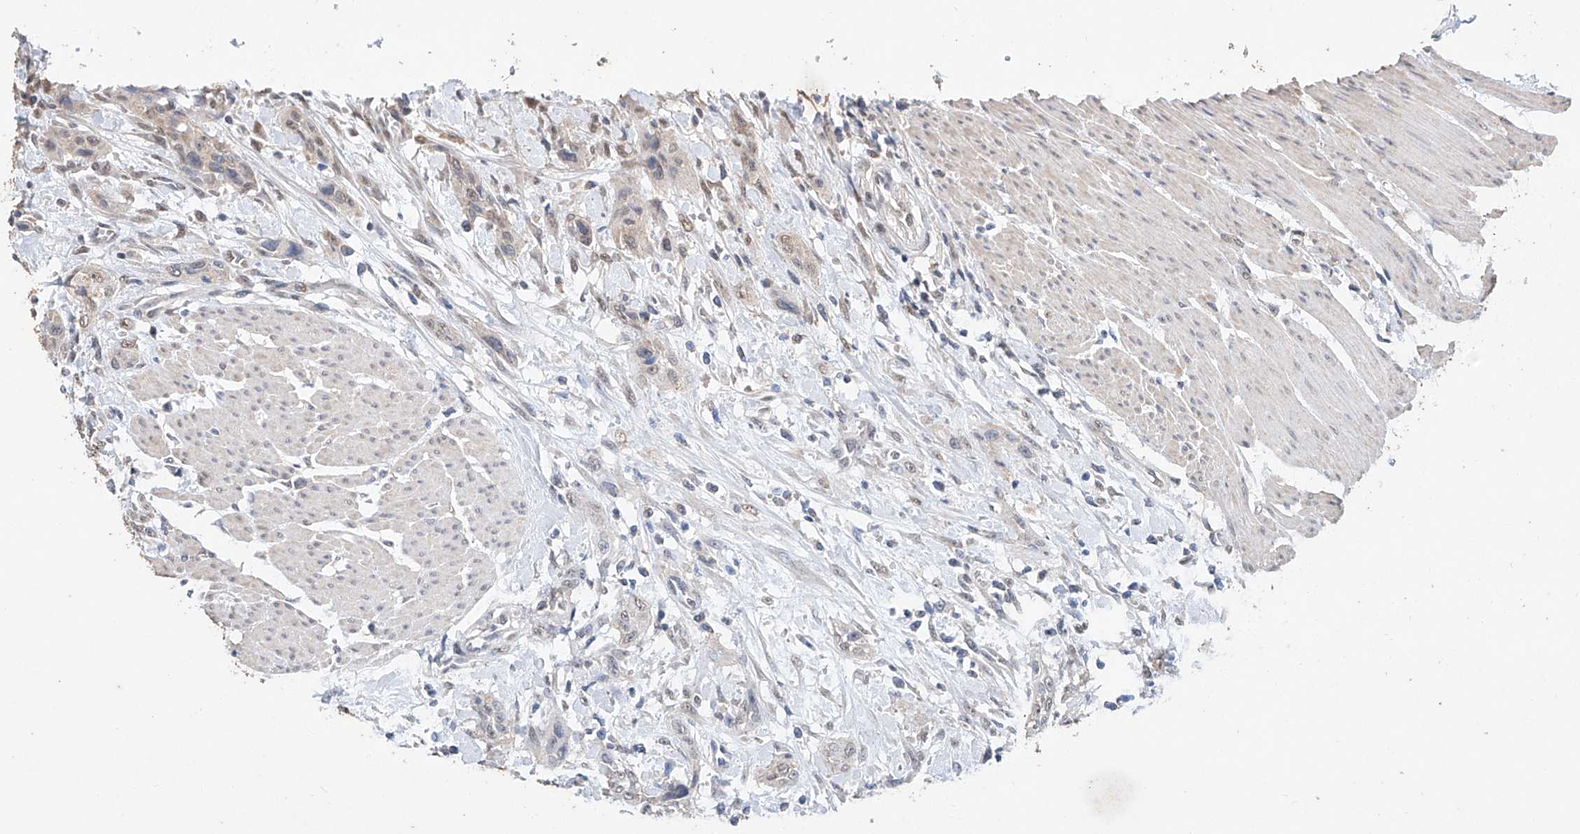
{"staining": {"intensity": "negative", "quantity": "none", "location": "none"}, "tissue": "urothelial cancer", "cell_type": "Tumor cells", "image_type": "cancer", "snomed": [{"axis": "morphology", "description": "Urothelial carcinoma, High grade"}, {"axis": "topography", "description": "Urinary bladder"}], "caption": "IHC of urothelial cancer demonstrates no positivity in tumor cells.", "gene": "CERS4", "patient": {"sex": "male", "age": 35}}